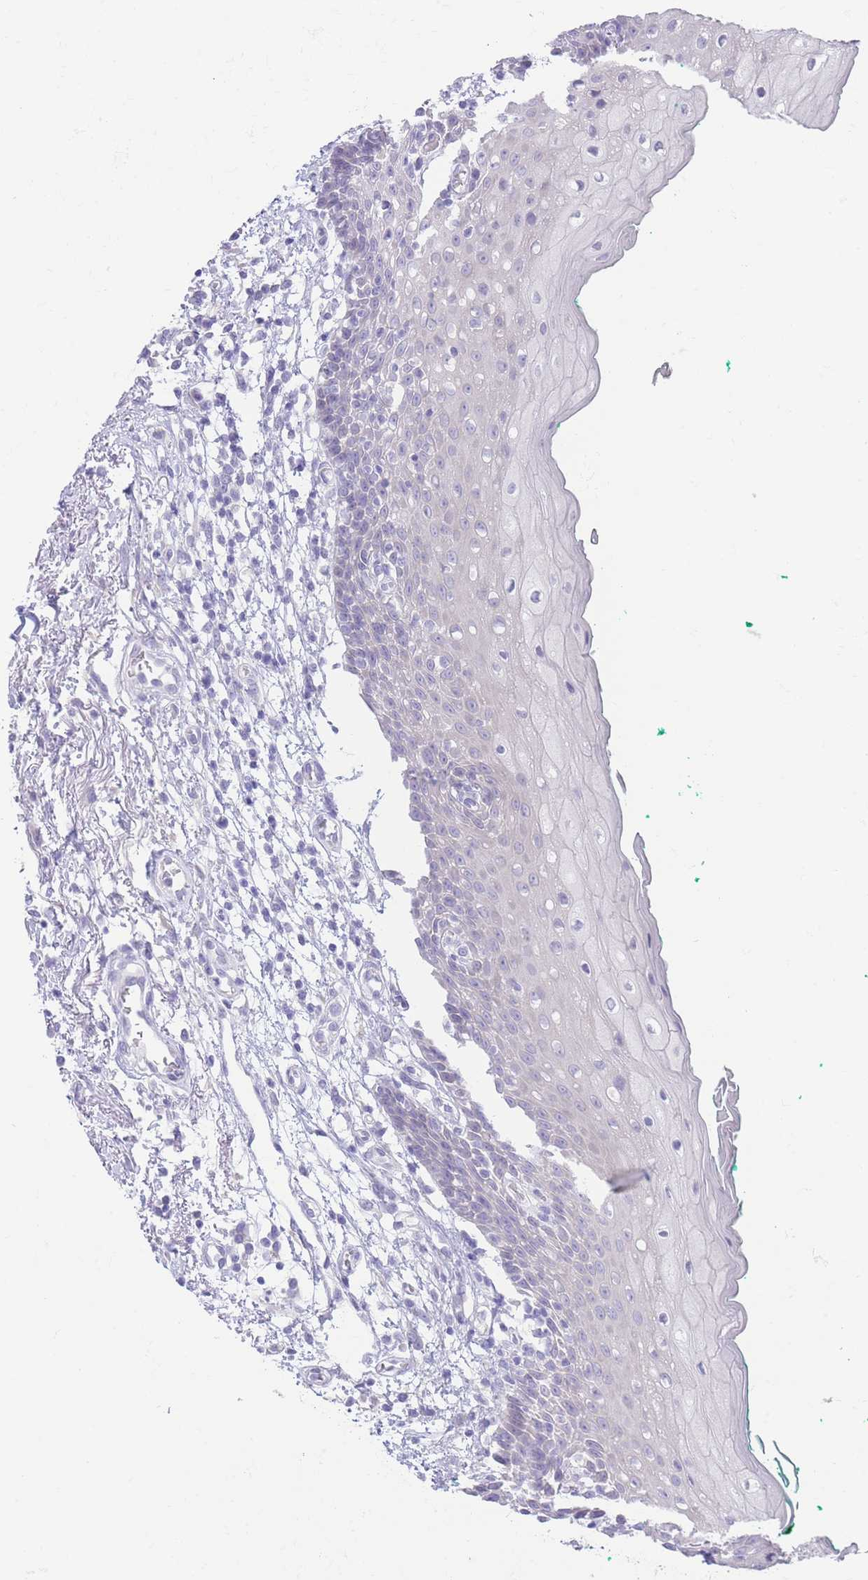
{"staining": {"intensity": "negative", "quantity": "none", "location": "none"}, "tissue": "oral mucosa", "cell_type": "Squamous epithelial cells", "image_type": "normal", "snomed": [{"axis": "morphology", "description": "Normal tissue, NOS"}, {"axis": "morphology", "description": "Squamous cell carcinoma, NOS"}, {"axis": "topography", "description": "Oral tissue"}, {"axis": "topography", "description": "Tounge, NOS"}, {"axis": "topography", "description": "Head-Neck"}], "caption": "Immunohistochemistry (IHC) photomicrograph of unremarkable oral mucosa: human oral mucosa stained with DAB (3,3'-diaminobenzidine) demonstrates no significant protein expression in squamous epithelial cells. The staining was performed using DAB to visualize the protein expression in brown, while the nuclei were stained in blue with hematoxylin (Magnification: 20x).", "gene": "FAH", "patient": {"sex": "male", "age": 79}}